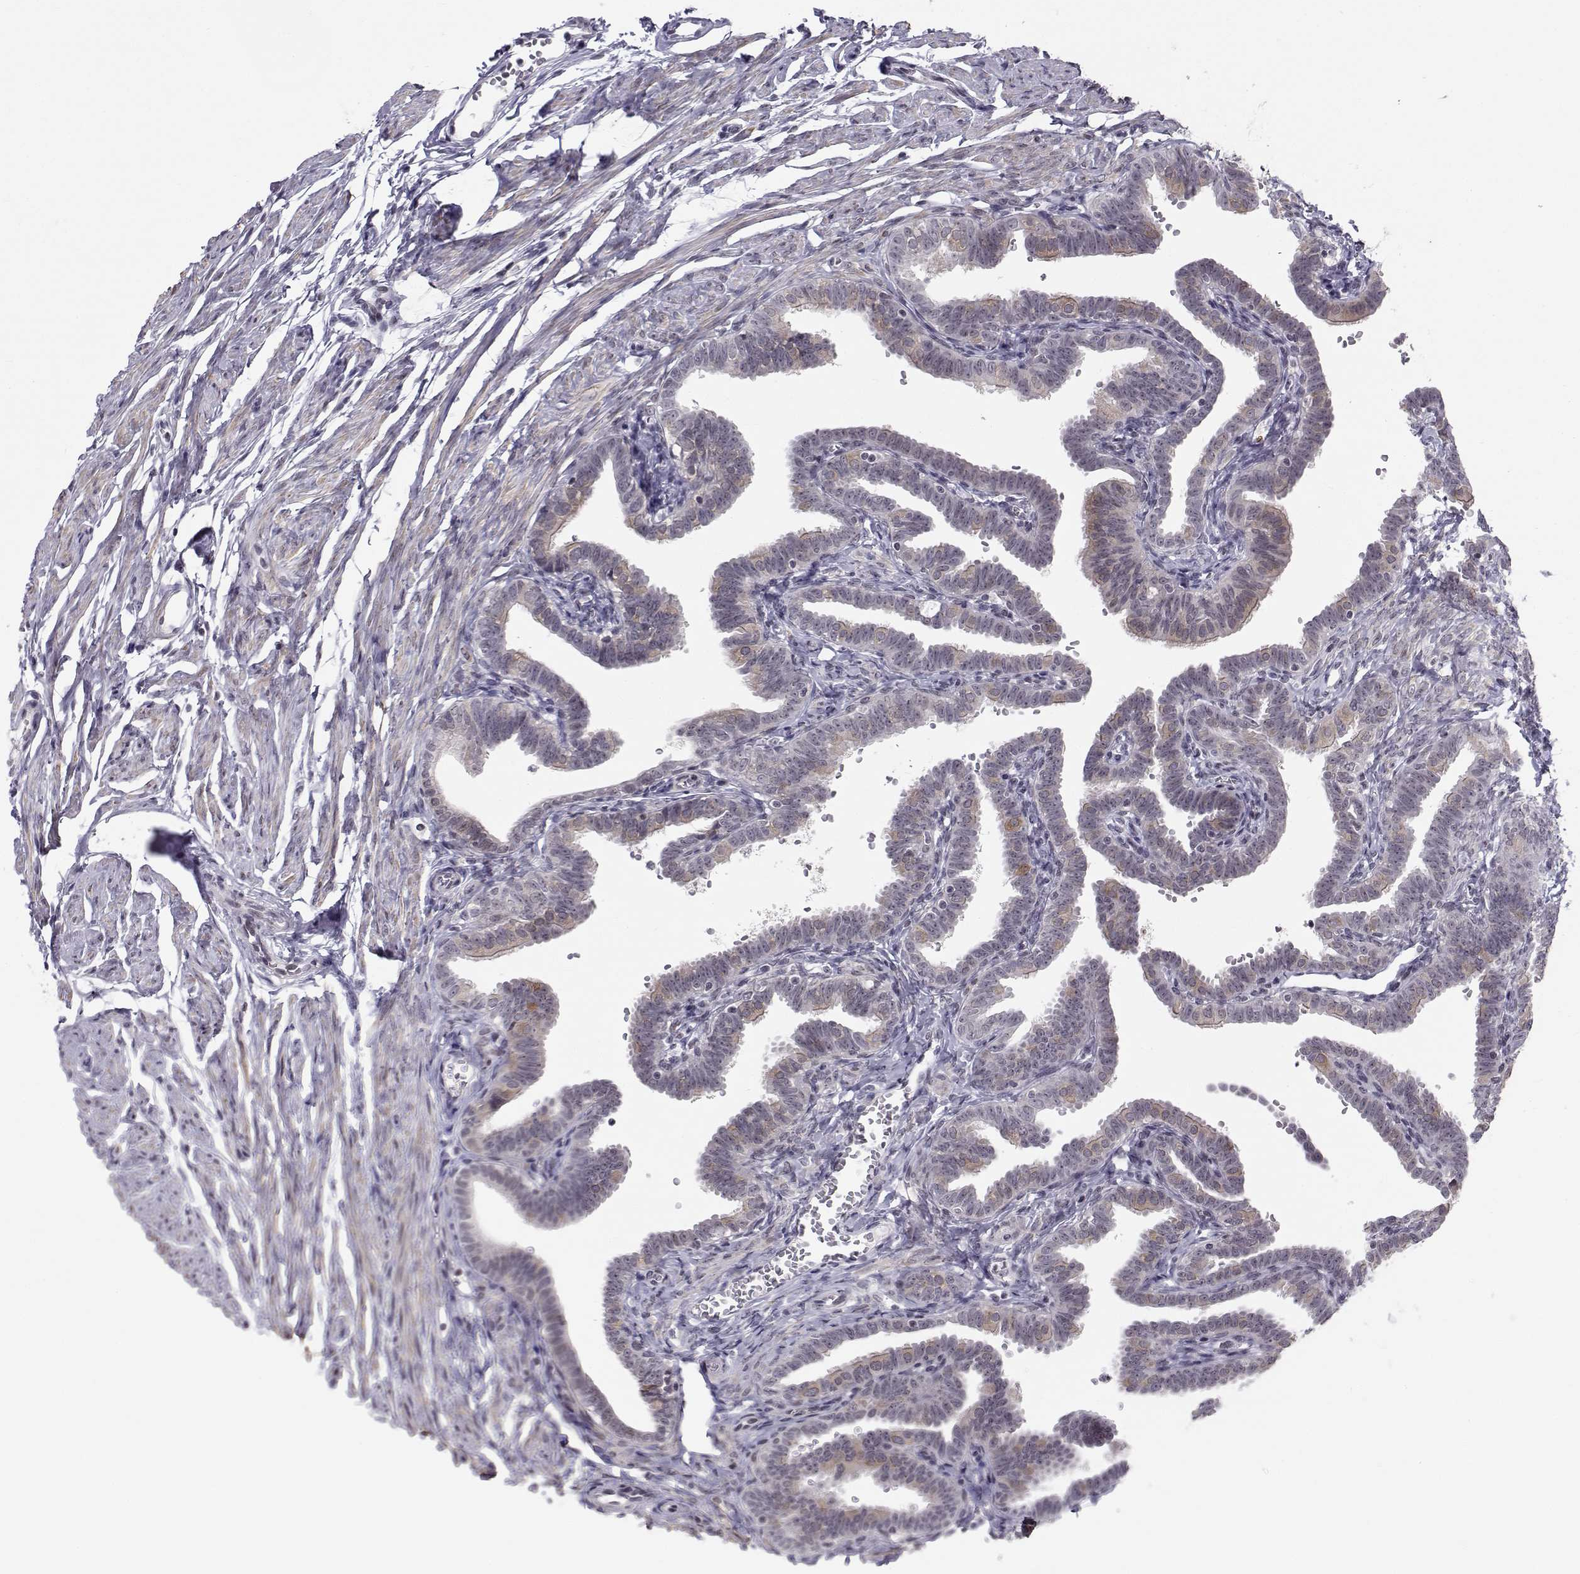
{"staining": {"intensity": "weak", "quantity": "<25%", "location": "cytoplasmic/membranous"}, "tissue": "fallopian tube", "cell_type": "Glandular cells", "image_type": "normal", "snomed": [{"axis": "morphology", "description": "Normal tissue, NOS"}, {"axis": "topography", "description": "Fallopian tube"}, {"axis": "topography", "description": "Ovary"}], "caption": "Immunohistochemical staining of benign fallopian tube shows no significant positivity in glandular cells.", "gene": "MARCHF4", "patient": {"sex": "female", "age": 57}}